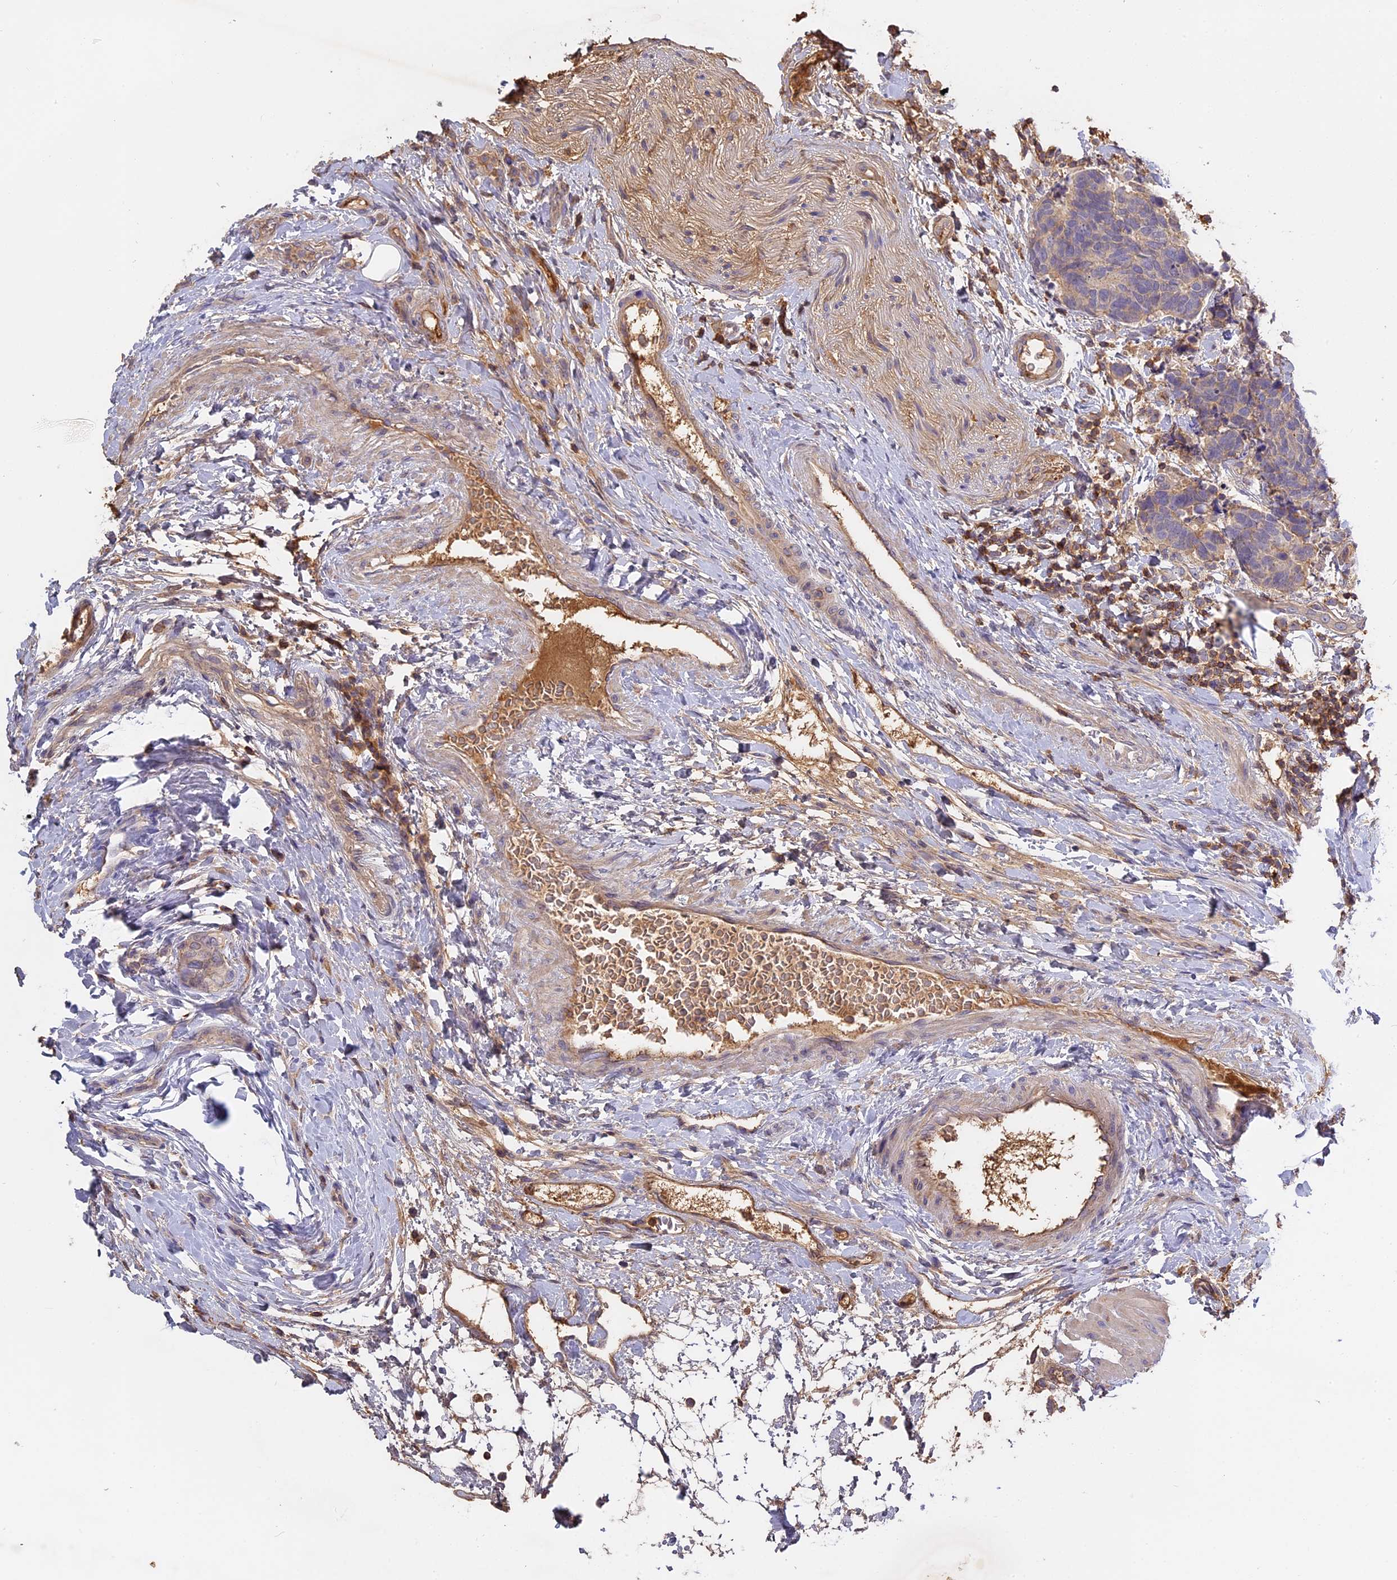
{"staining": {"intensity": "negative", "quantity": "none", "location": "none"}, "tissue": "carcinoid", "cell_type": "Tumor cells", "image_type": "cancer", "snomed": [{"axis": "morphology", "description": "Carcinoma, NOS"}, {"axis": "morphology", "description": "Carcinoid, malignant, NOS"}, {"axis": "topography", "description": "Urinary bladder"}], "caption": "An immunohistochemistry micrograph of carcinoid (malignant) is shown. There is no staining in tumor cells of carcinoid (malignant).", "gene": "CFAP119", "patient": {"sex": "male", "age": 57}}